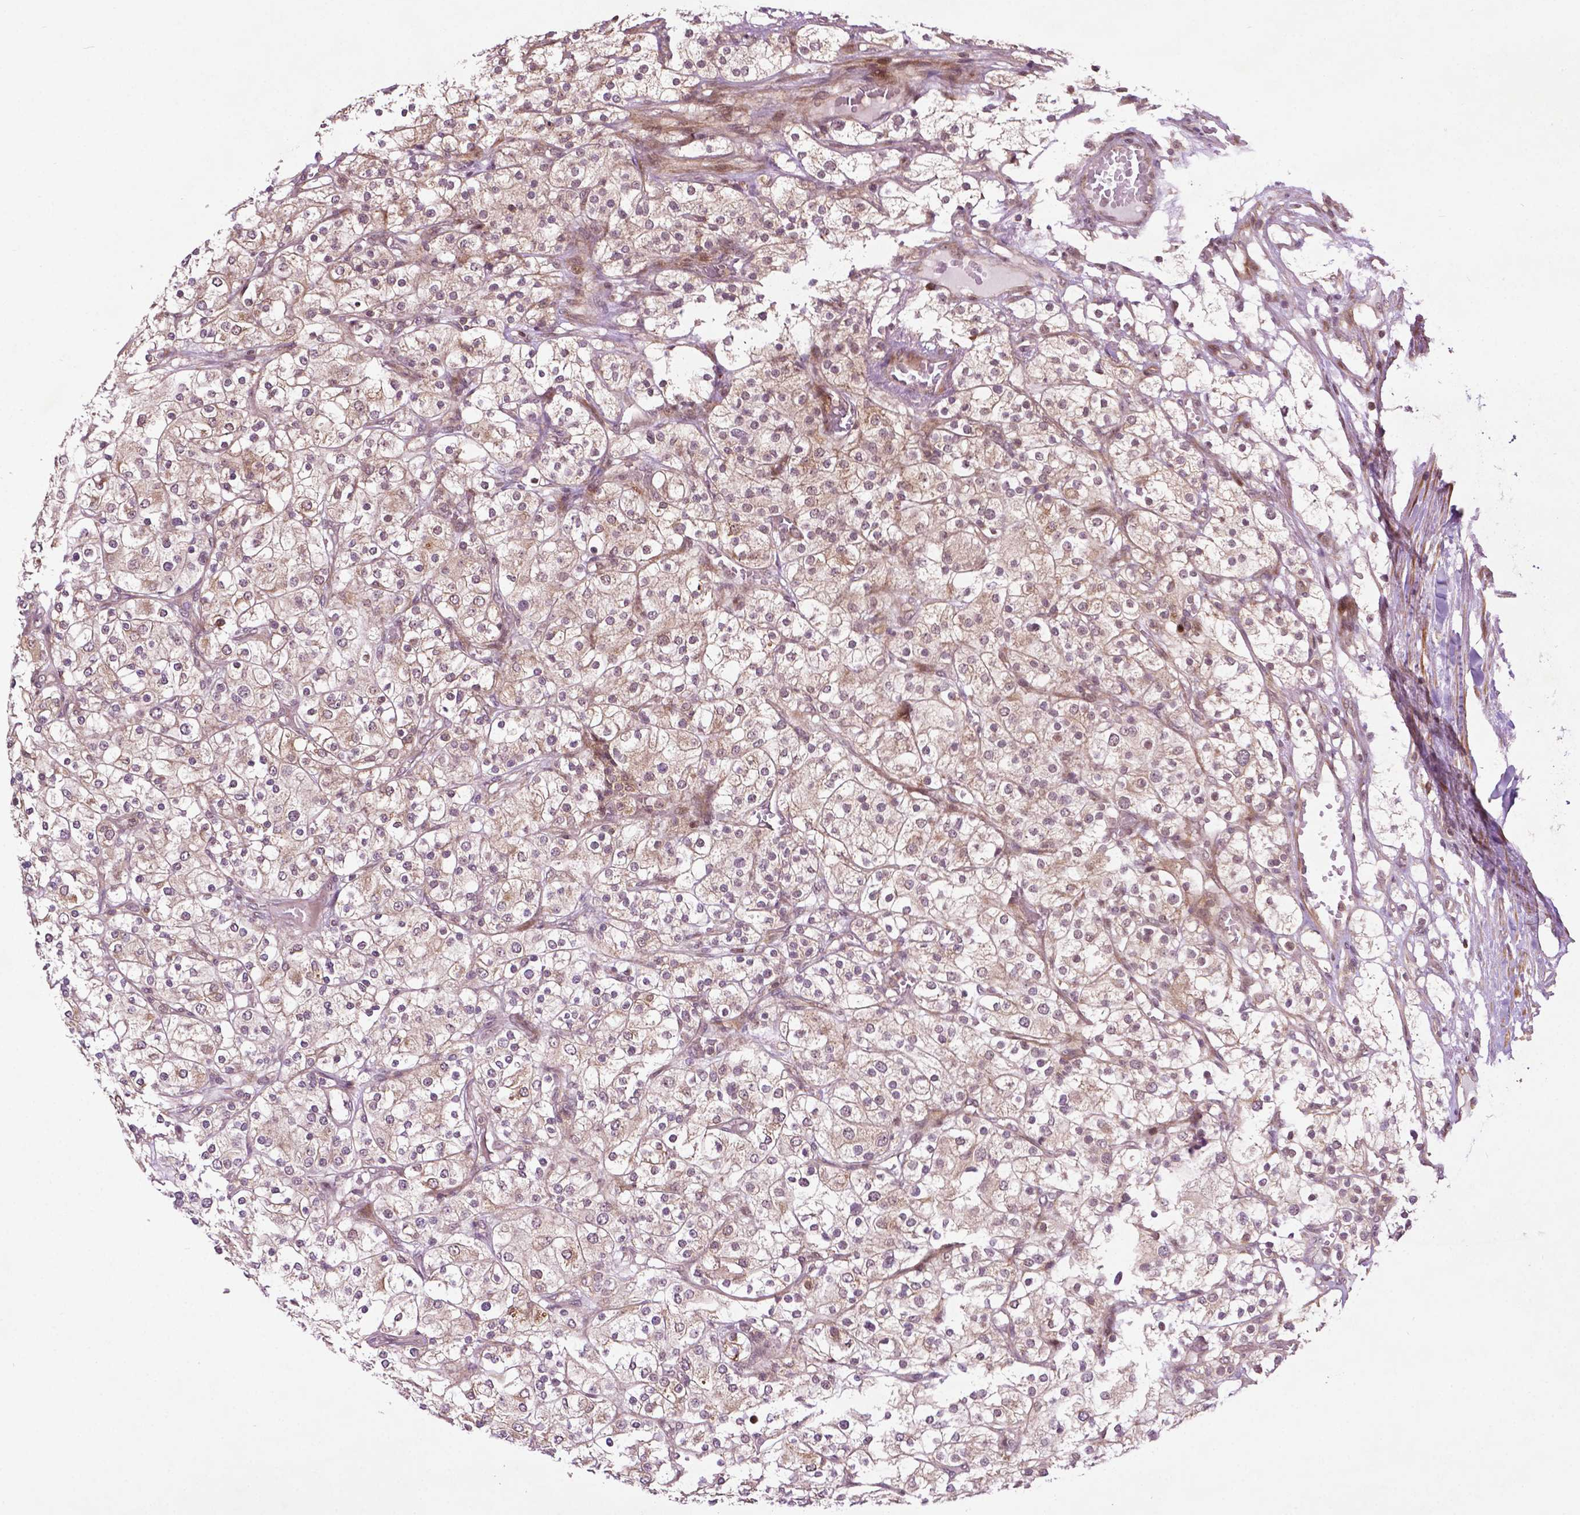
{"staining": {"intensity": "weak", "quantity": "25%-75%", "location": "cytoplasmic/membranous"}, "tissue": "renal cancer", "cell_type": "Tumor cells", "image_type": "cancer", "snomed": [{"axis": "morphology", "description": "Adenocarcinoma, NOS"}, {"axis": "topography", "description": "Kidney"}], "caption": "Immunohistochemical staining of human renal cancer (adenocarcinoma) displays low levels of weak cytoplasmic/membranous staining in about 25%-75% of tumor cells.", "gene": "TMX2", "patient": {"sex": "male", "age": 80}}